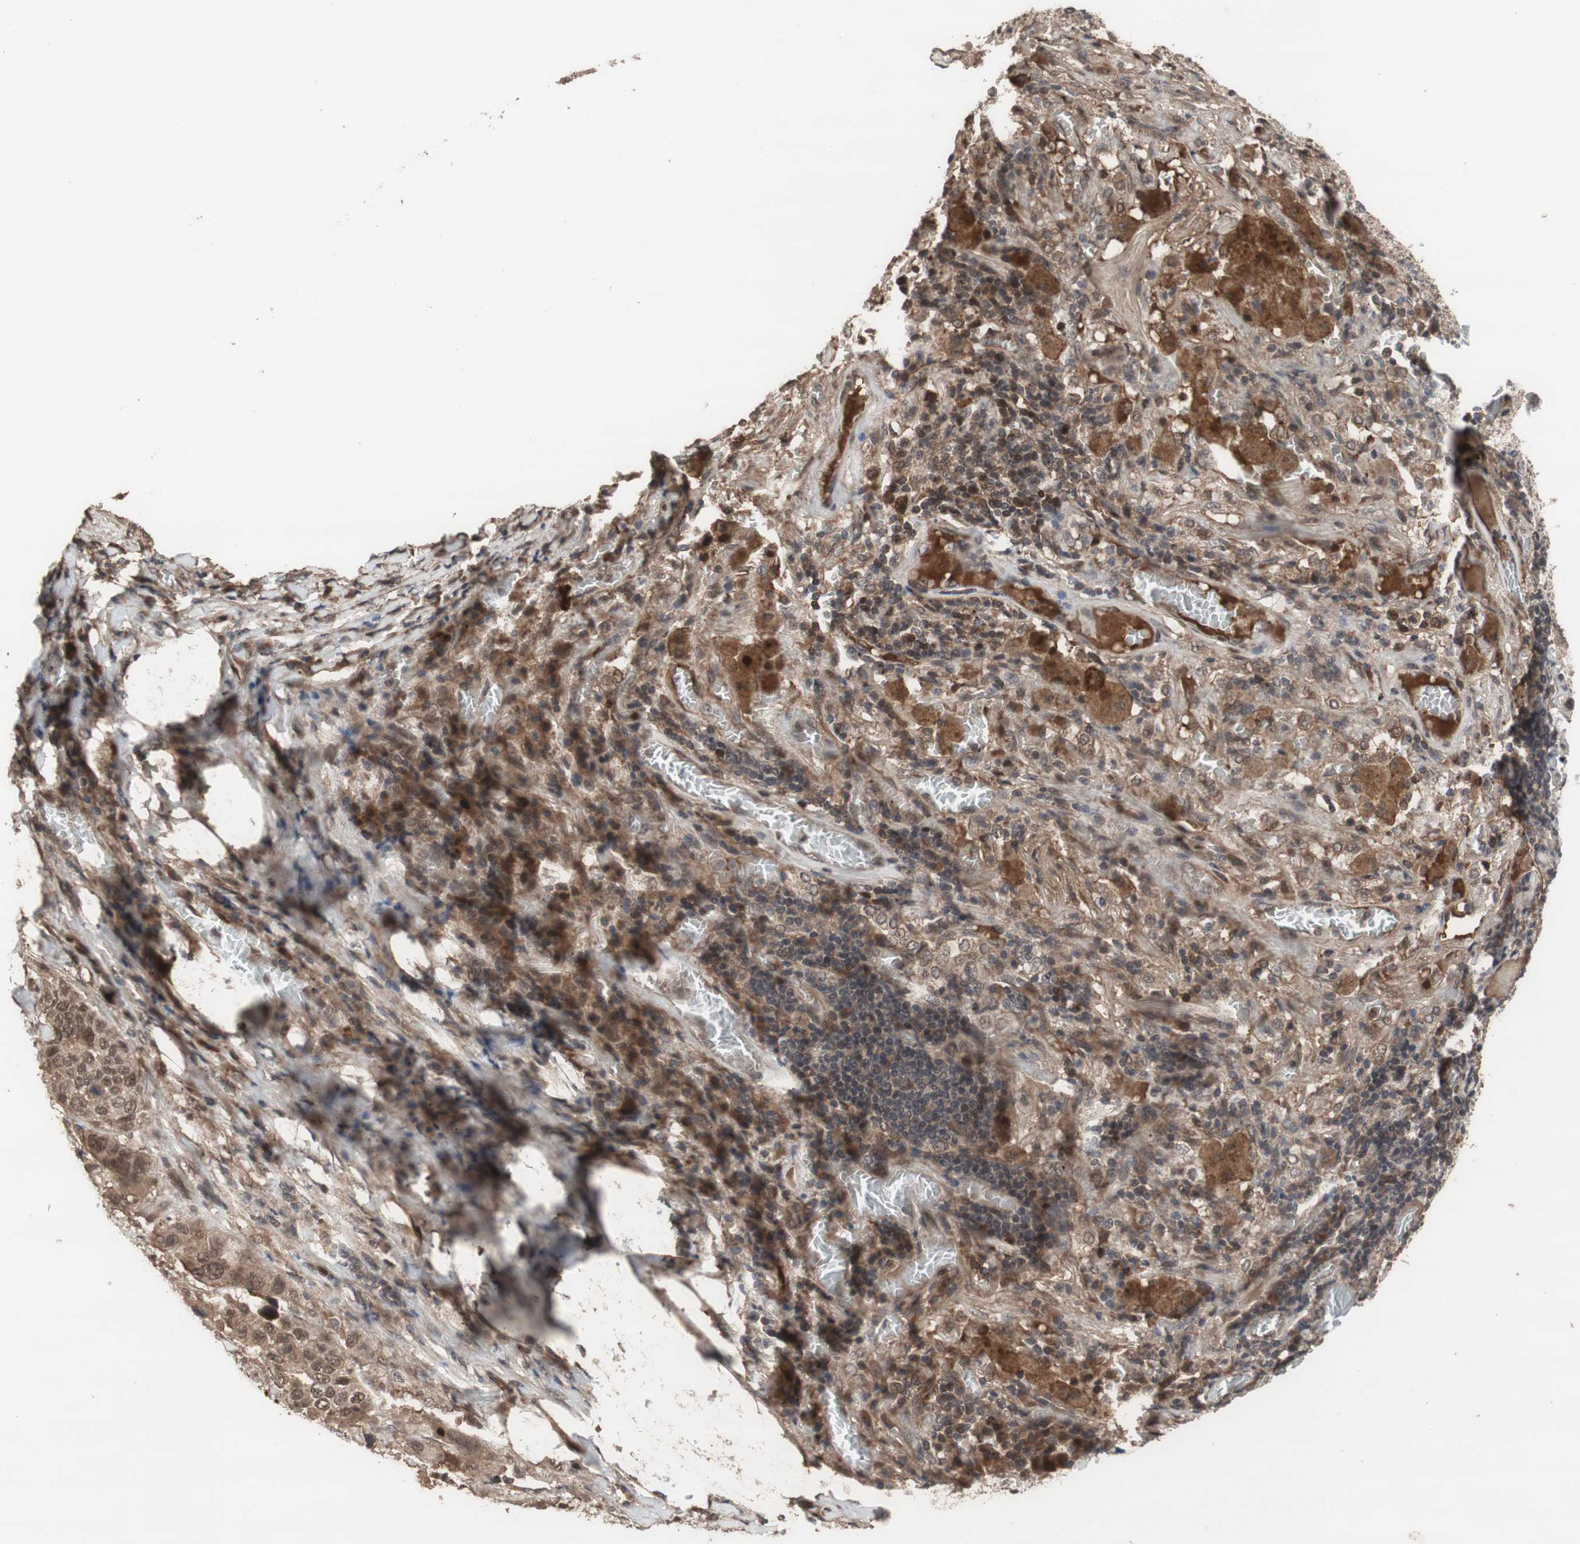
{"staining": {"intensity": "moderate", "quantity": ">75%", "location": "cytoplasmic/membranous,nuclear"}, "tissue": "lung cancer", "cell_type": "Tumor cells", "image_type": "cancer", "snomed": [{"axis": "morphology", "description": "Squamous cell carcinoma, NOS"}, {"axis": "topography", "description": "Lung"}], "caption": "A brown stain labels moderate cytoplasmic/membranous and nuclear expression of a protein in human squamous cell carcinoma (lung) tumor cells. (IHC, brightfield microscopy, high magnification).", "gene": "KANSL1", "patient": {"sex": "male", "age": 57}}